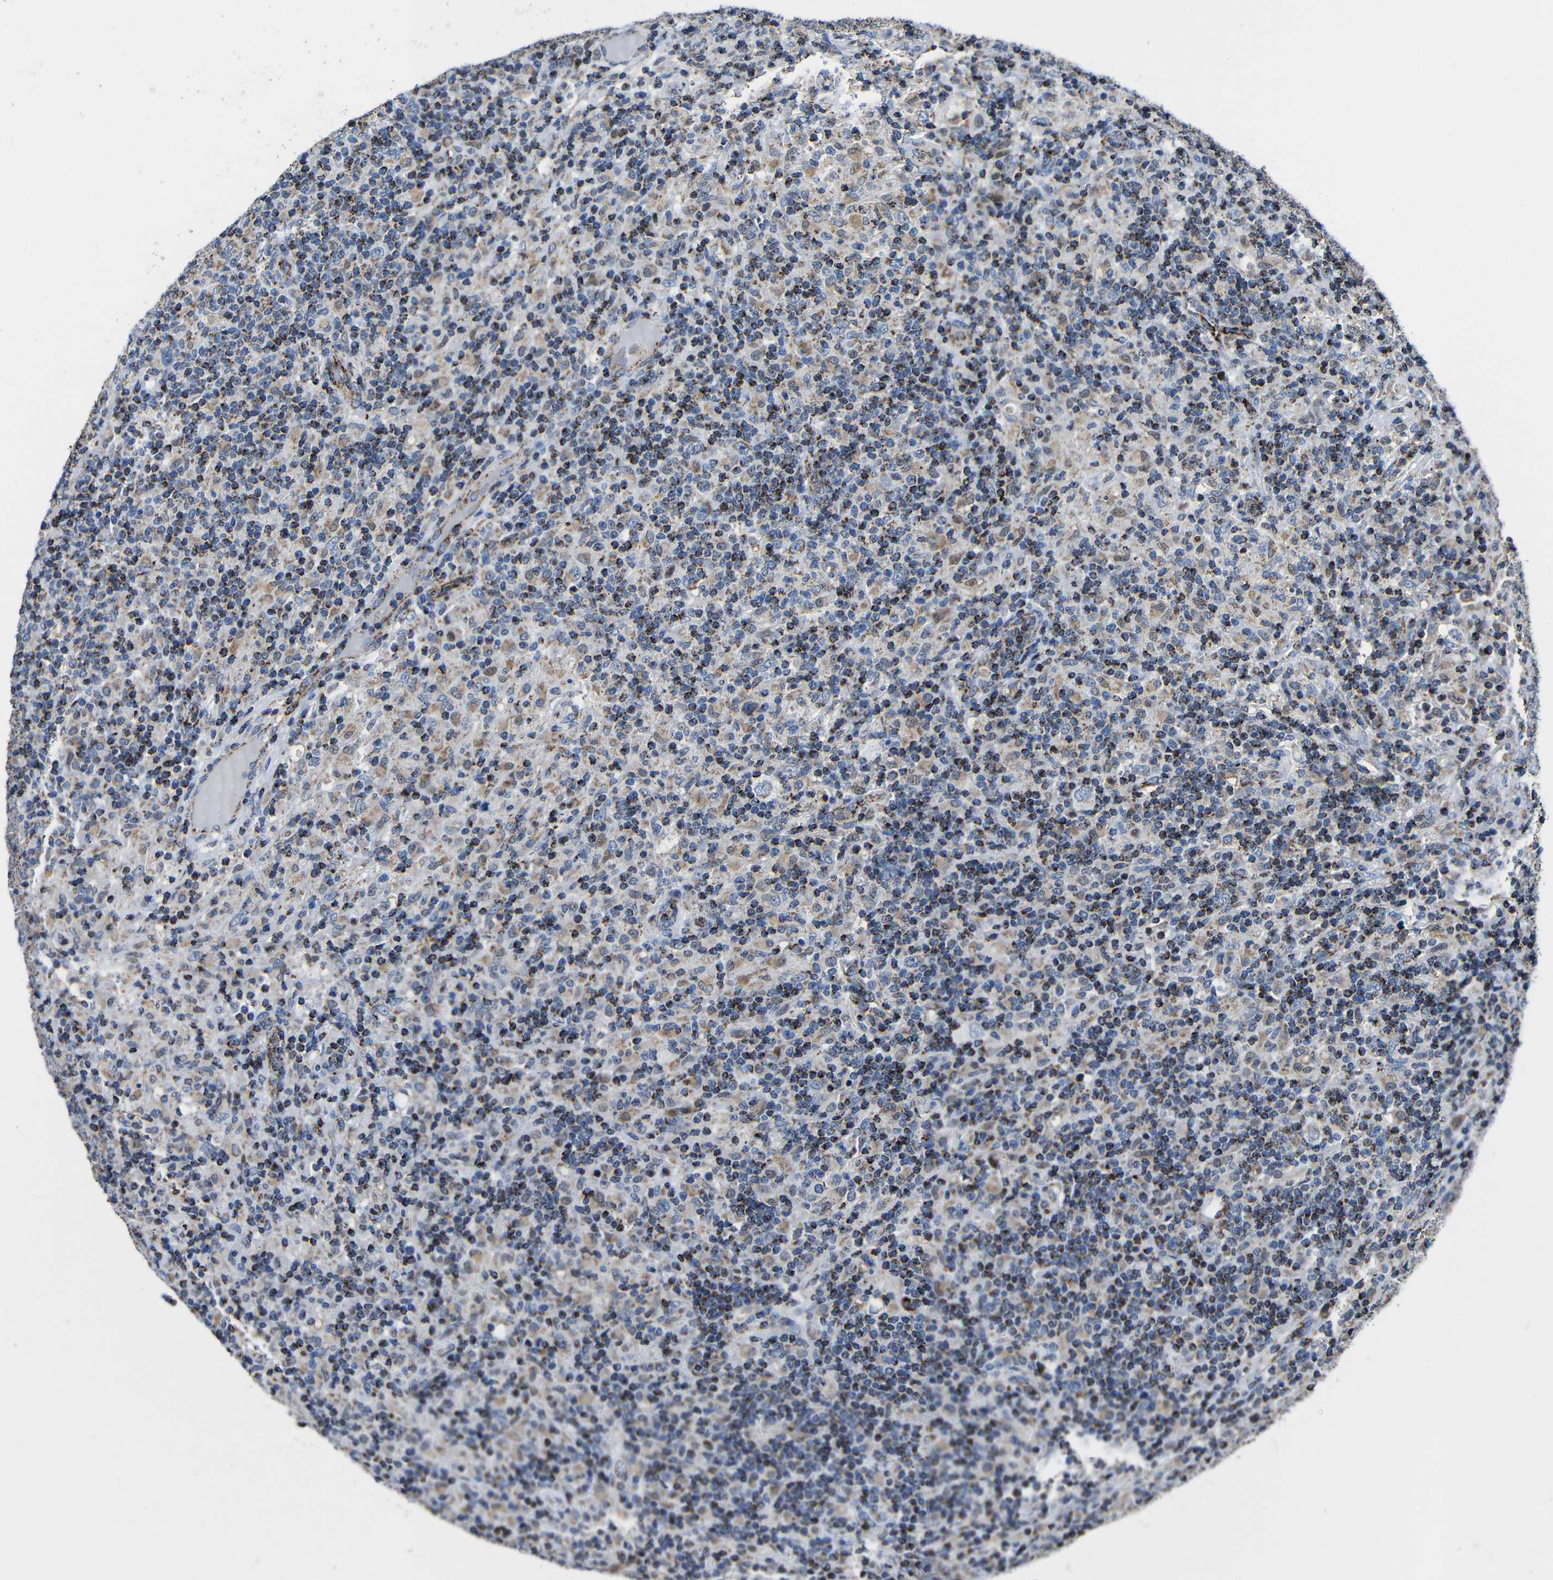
{"staining": {"intensity": "moderate", "quantity": "<25%", "location": "cytoplasmic/membranous"}, "tissue": "lymphoma", "cell_type": "Tumor cells", "image_type": "cancer", "snomed": [{"axis": "morphology", "description": "Hodgkin's disease, NOS"}, {"axis": "topography", "description": "Lymph node"}], "caption": "Immunohistochemical staining of human lymphoma exhibits low levels of moderate cytoplasmic/membranous positivity in about <25% of tumor cells. Nuclei are stained in blue.", "gene": "CA5B", "patient": {"sex": "male", "age": 70}}